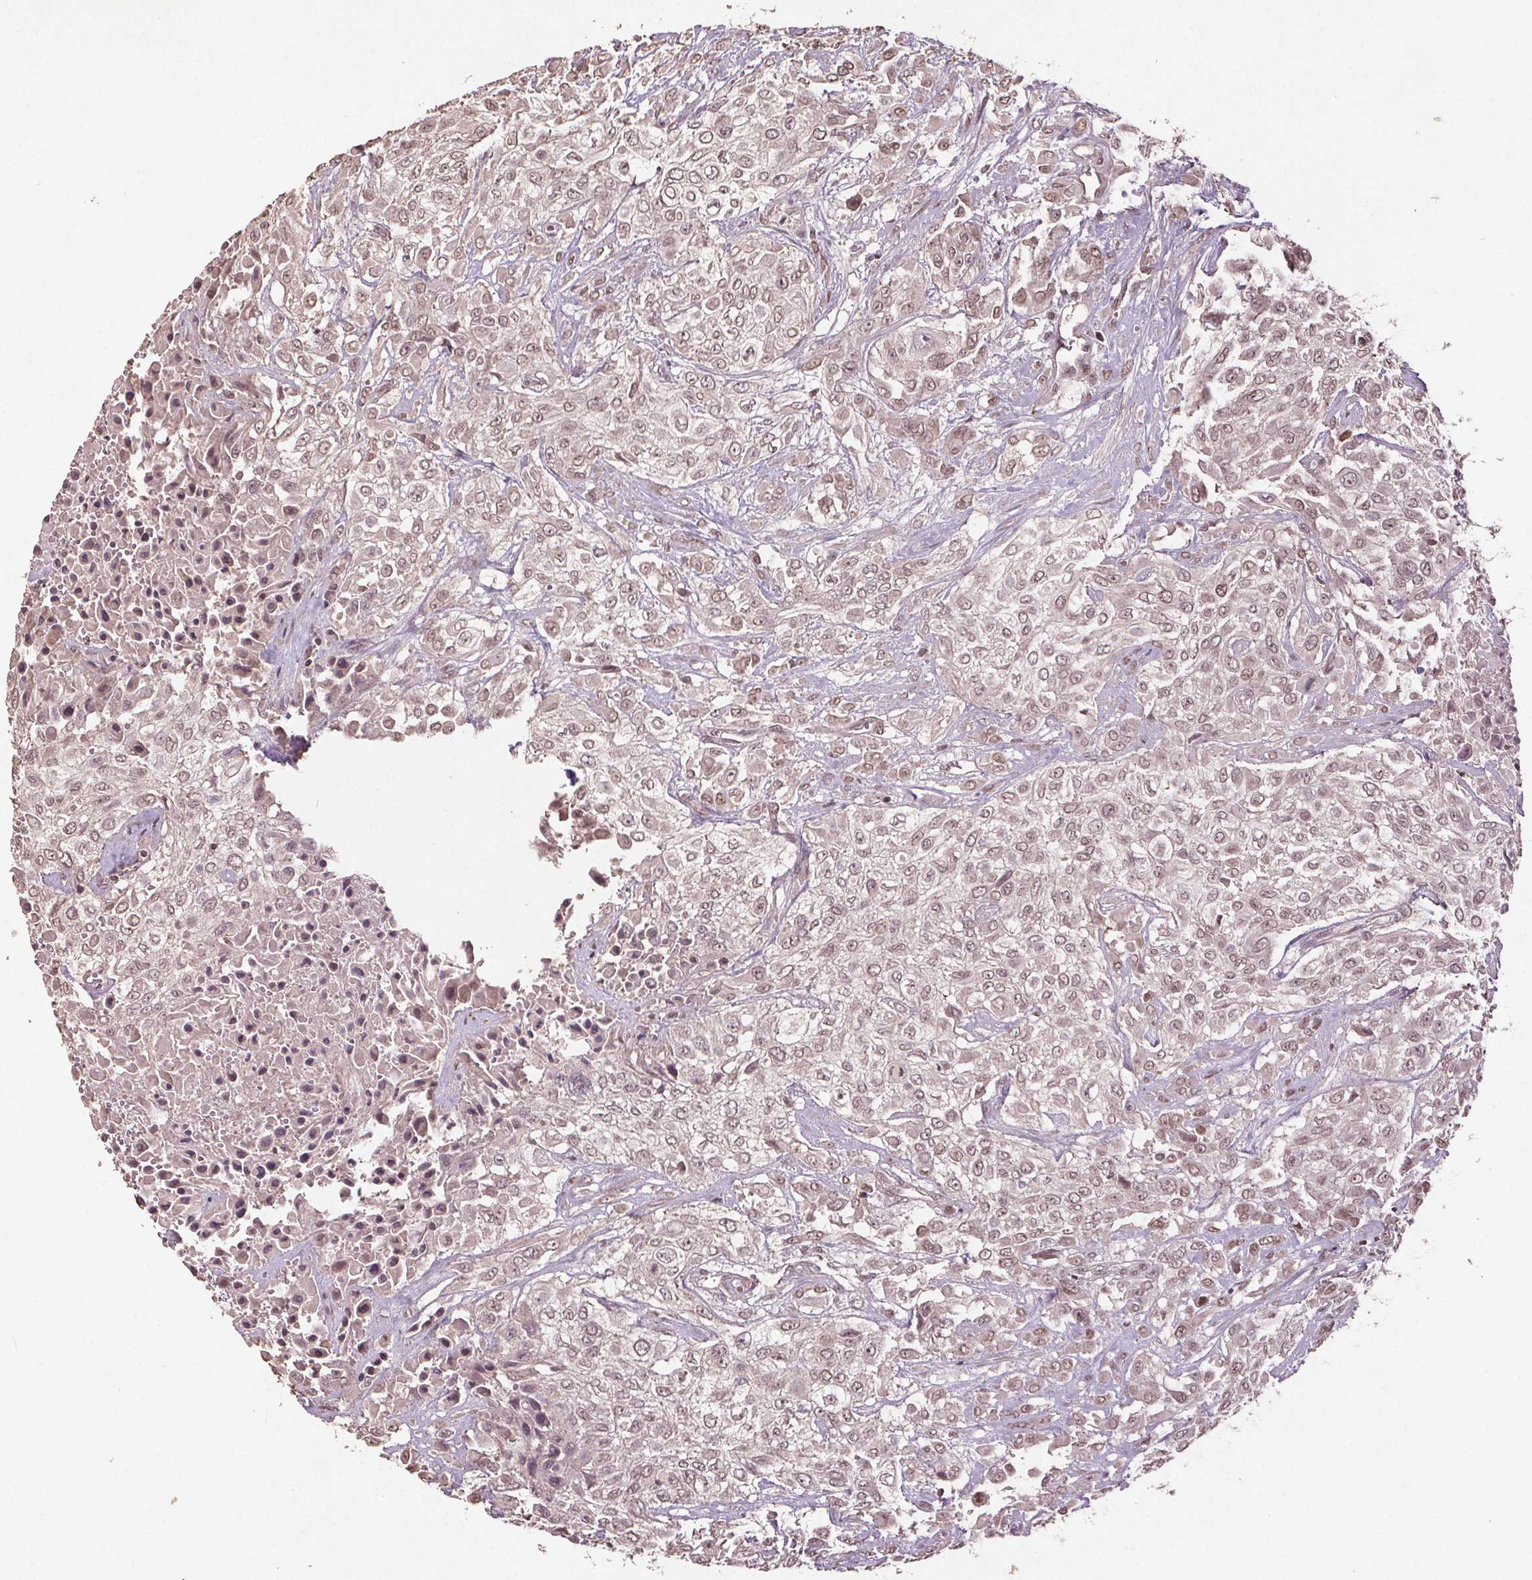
{"staining": {"intensity": "weak", "quantity": ">75%", "location": "nuclear"}, "tissue": "urothelial cancer", "cell_type": "Tumor cells", "image_type": "cancer", "snomed": [{"axis": "morphology", "description": "Urothelial carcinoma, High grade"}, {"axis": "topography", "description": "Urinary bladder"}], "caption": "Weak nuclear staining is appreciated in about >75% of tumor cells in urothelial cancer.", "gene": "DNMT3B", "patient": {"sex": "male", "age": 57}}